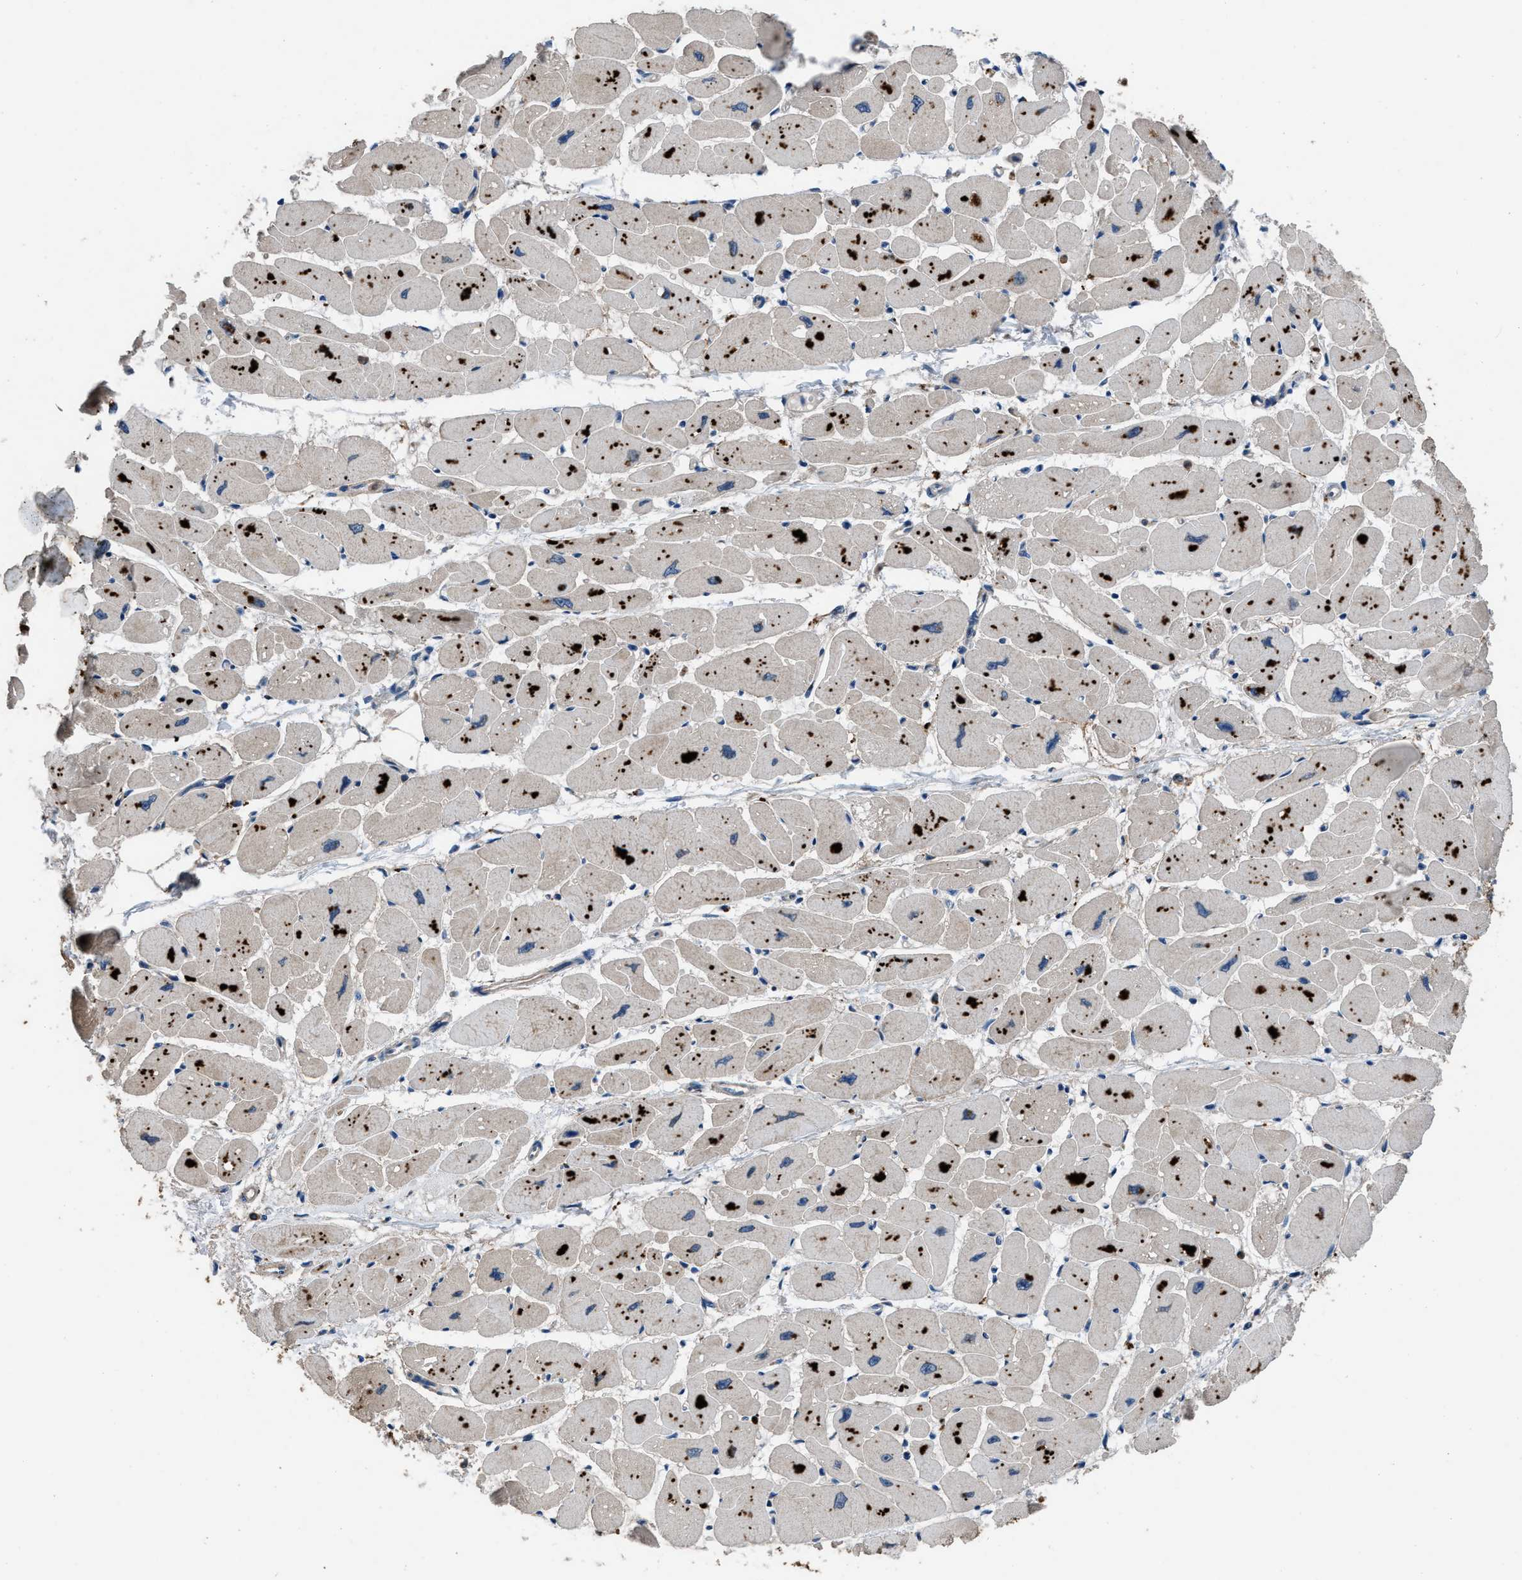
{"staining": {"intensity": "strong", "quantity": "25%-75%", "location": "cytoplasmic/membranous"}, "tissue": "heart muscle", "cell_type": "Cardiomyocytes", "image_type": "normal", "snomed": [{"axis": "morphology", "description": "Normal tissue, NOS"}, {"axis": "topography", "description": "Heart"}], "caption": "The image shows immunohistochemical staining of unremarkable heart muscle. There is strong cytoplasmic/membranous expression is present in approximately 25%-75% of cardiomyocytes.", "gene": "USP25", "patient": {"sex": "female", "age": 54}}